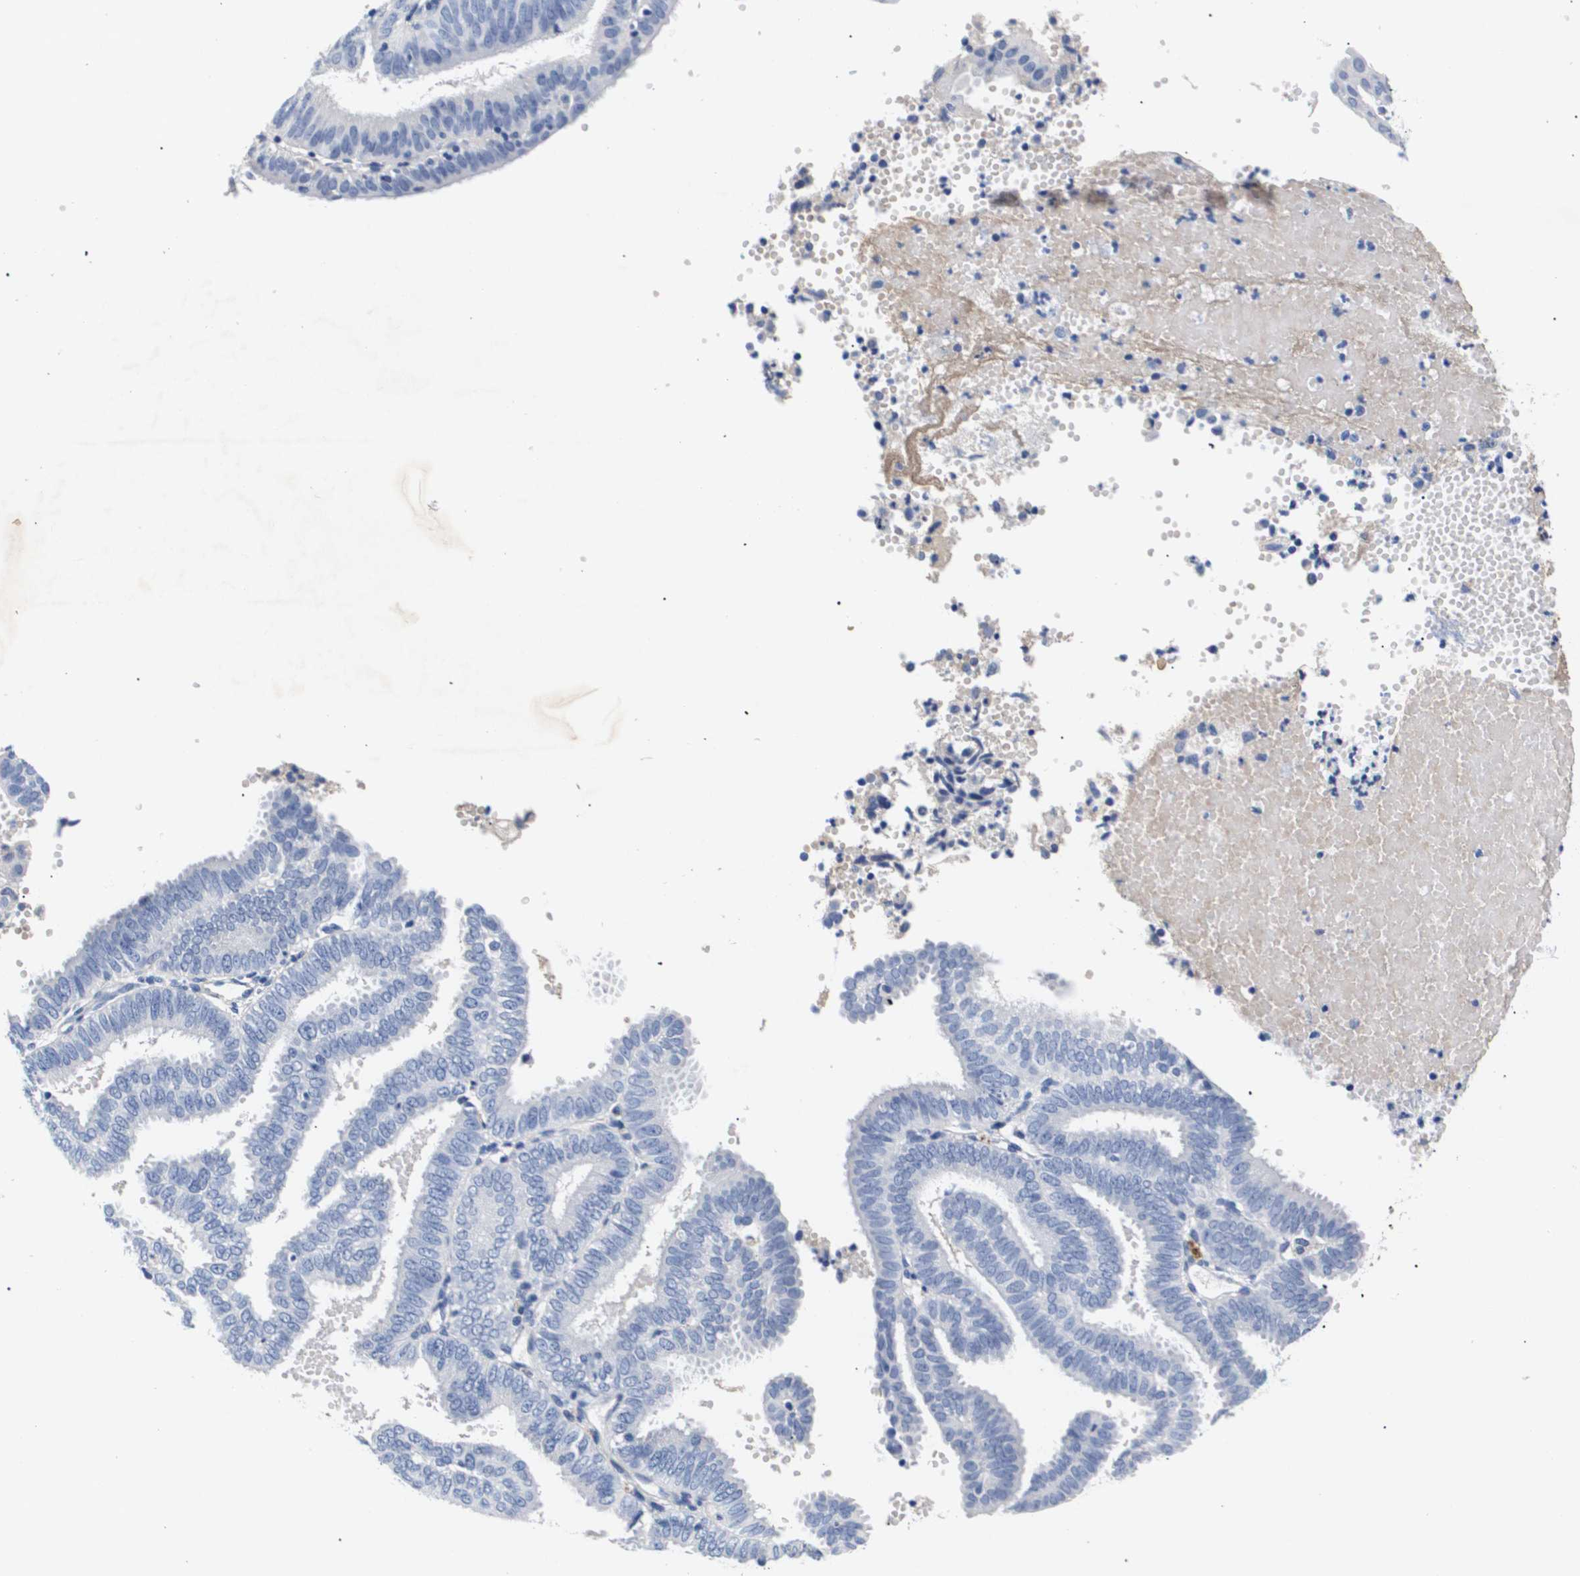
{"staining": {"intensity": "negative", "quantity": "none", "location": "none"}, "tissue": "endometrial cancer", "cell_type": "Tumor cells", "image_type": "cancer", "snomed": [{"axis": "morphology", "description": "Adenocarcinoma, NOS"}, {"axis": "topography", "description": "Endometrium"}], "caption": "Tumor cells show no significant positivity in adenocarcinoma (endometrial).", "gene": "ATP6V0A4", "patient": {"sex": "female", "age": 58}}